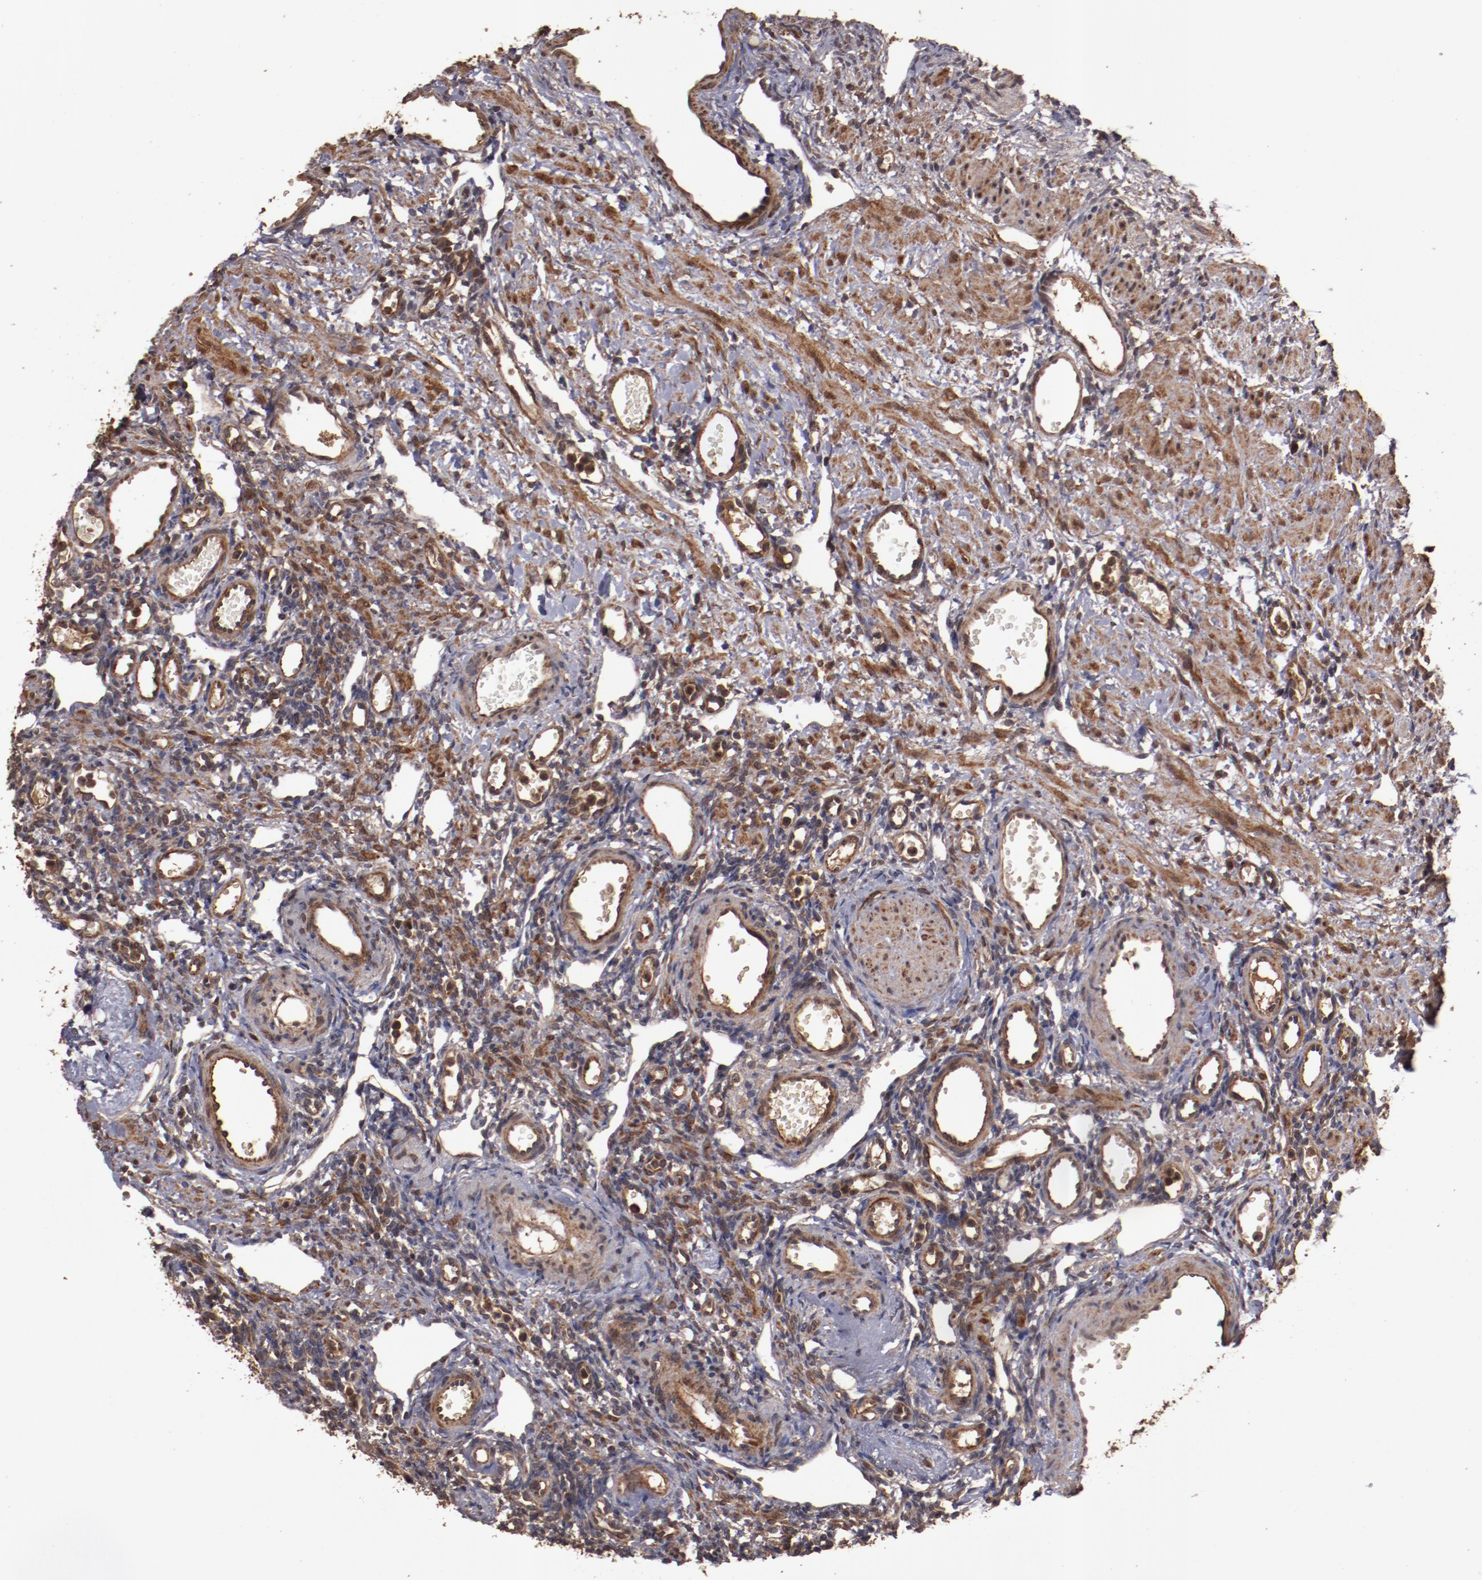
{"staining": {"intensity": "moderate", "quantity": ">75%", "location": "cytoplasmic/membranous"}, "tissue": "ovary", "cell_type": "Follicle cells", "image_type": "normal", "snomed": [{"axis": "morphology", "description": "Normal tissue, NOS"}, {"axis": "topography", "description": "Ovary"}], "caption": "DAB immunohistochemical staining of unremarkable human ovary reveals moderate cytoplasmic/membranous protein expression in approximately >75% of follicle cells. (Brightfield microscopy of DAB IHC at high magnification).", "gene": "TXNDC16", "patient": {"sex": "female", "age": 33}}